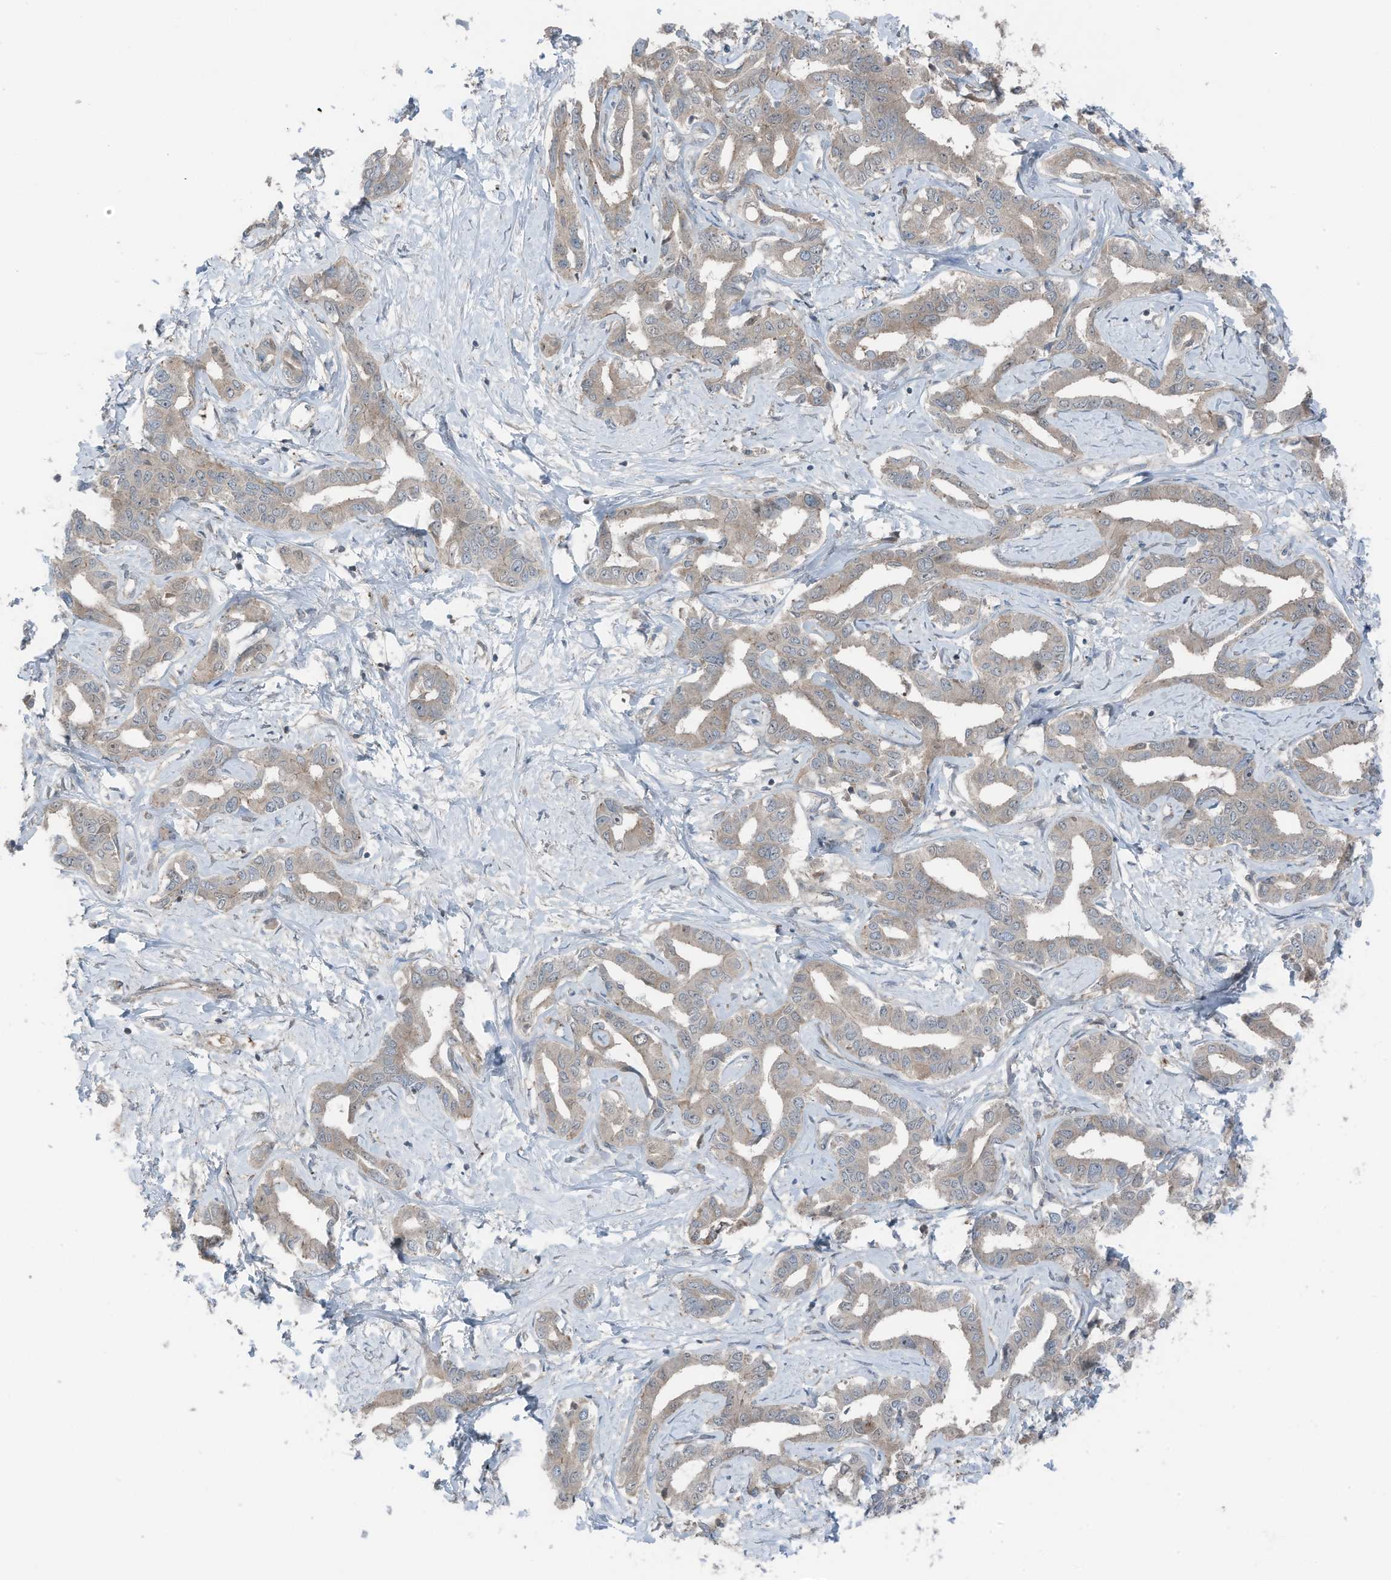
{"staining": {"intensity": "weak", "quantity": "<25%", "location": "cytoplasmic/membranous"}, "tissue": "liver cancer", "cell_type": "Tumor cells", "image_type": "cancer", "snomed": [{"axis": "morphology", "description": "Cholangiocarcinoma"}, {"axis": "topography", "description": "Liver"}], "caption": "Human liver cancer (cholangiocarcinoma) stained for a protein using immunohistochemistry (IHC) displays no positivity in tumor cells.", "gene": "TXNDC9", "patient": {"sex": "male", "age": 59}}